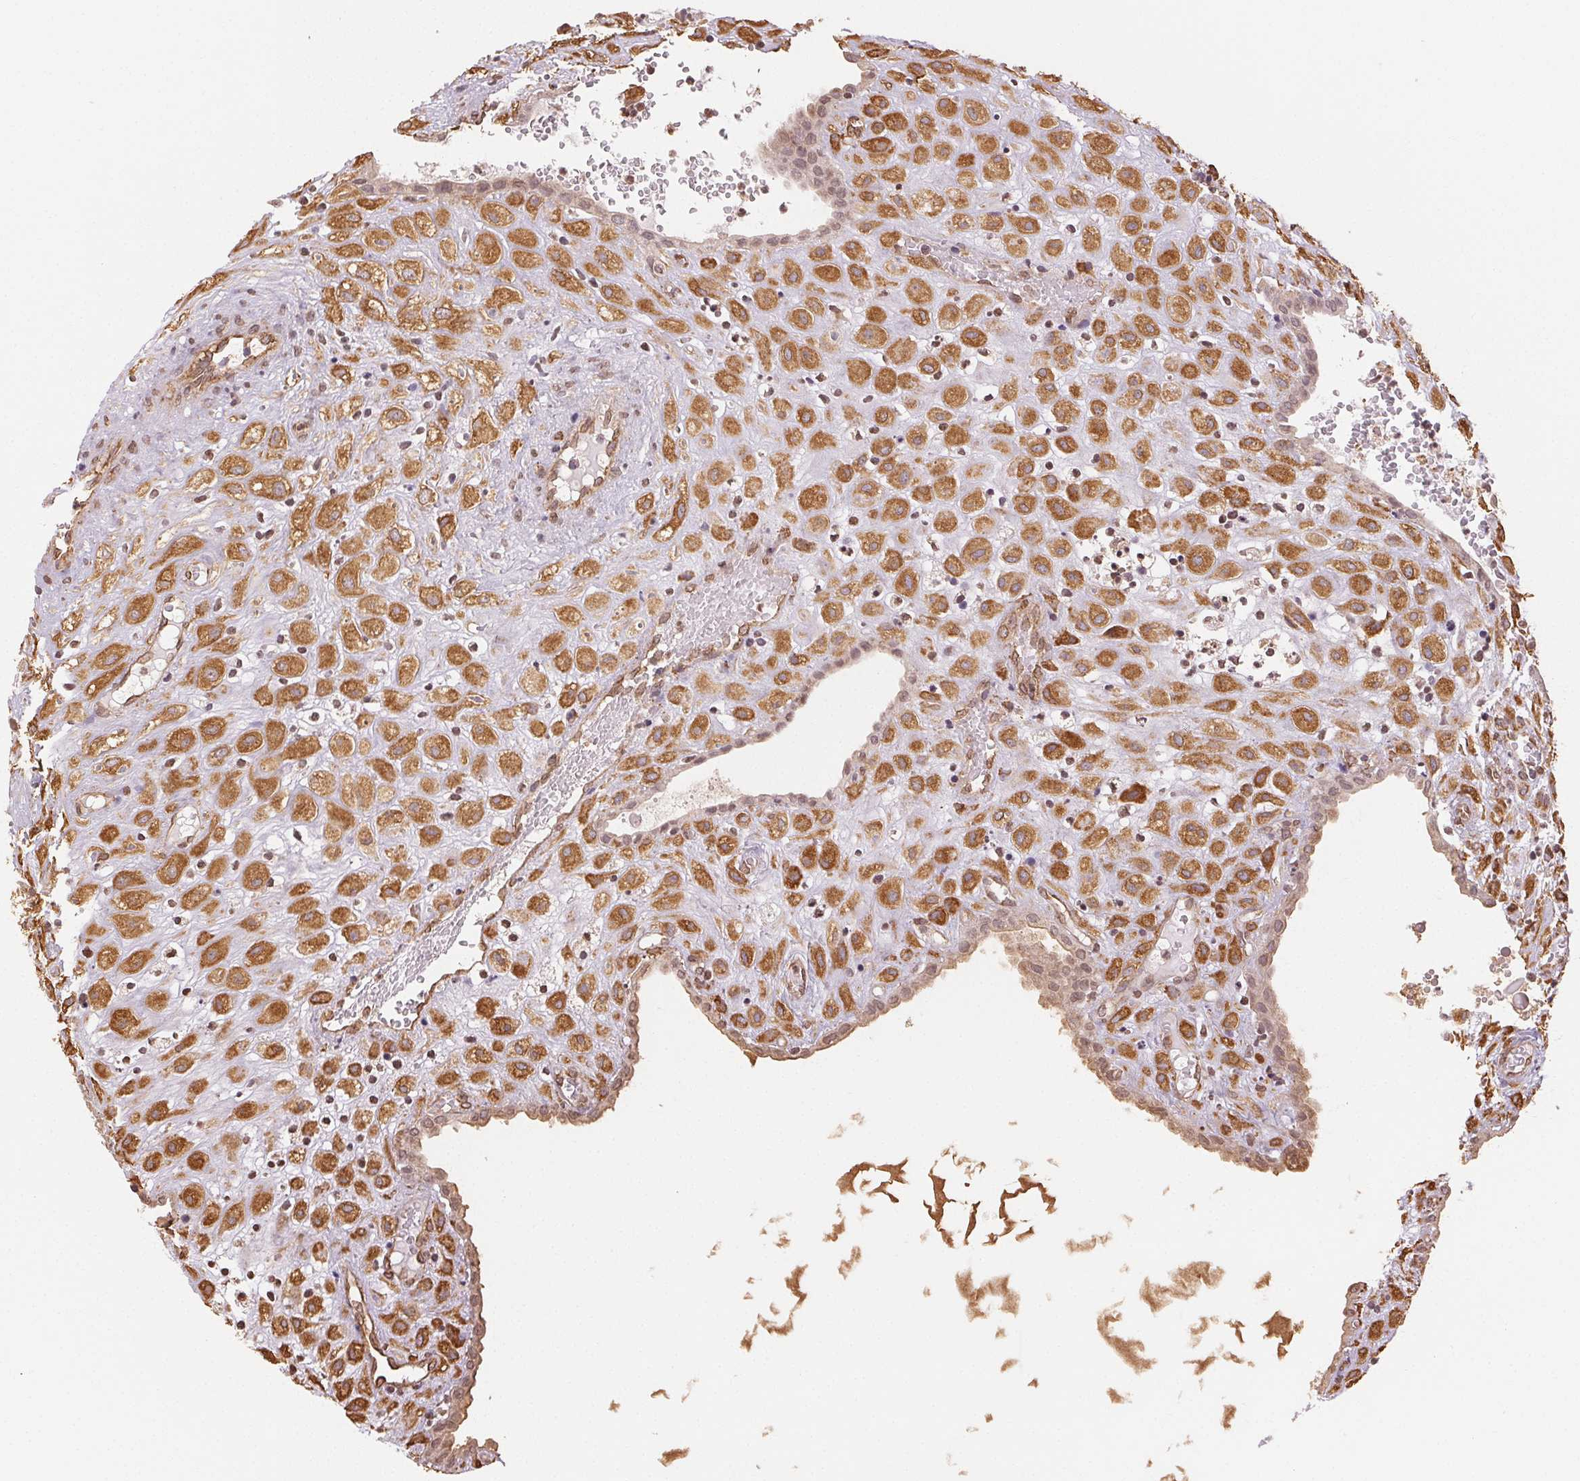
{"staining": {"intensity": "moderate", "quantity": ">75%", "location": "cytoplasmic/membranous"}, "tissue": "placenta", "cell_type": "Decidual cells", "image_type": "normal", "snomed": [{"axis": "morphology", "description": "Normal tissue, NOS"}, {"axis": "topography", "description": "Placenta"}], "caption": "This histopathology image exhibits immunohistochemistry (IHC) staining of unremarkable placenta, with medium moderate cytoplasmic/membranous expression in about >75% of decidual cells.", "gene": "RCN3", "patient": {"sex": "female", "age": 24}}